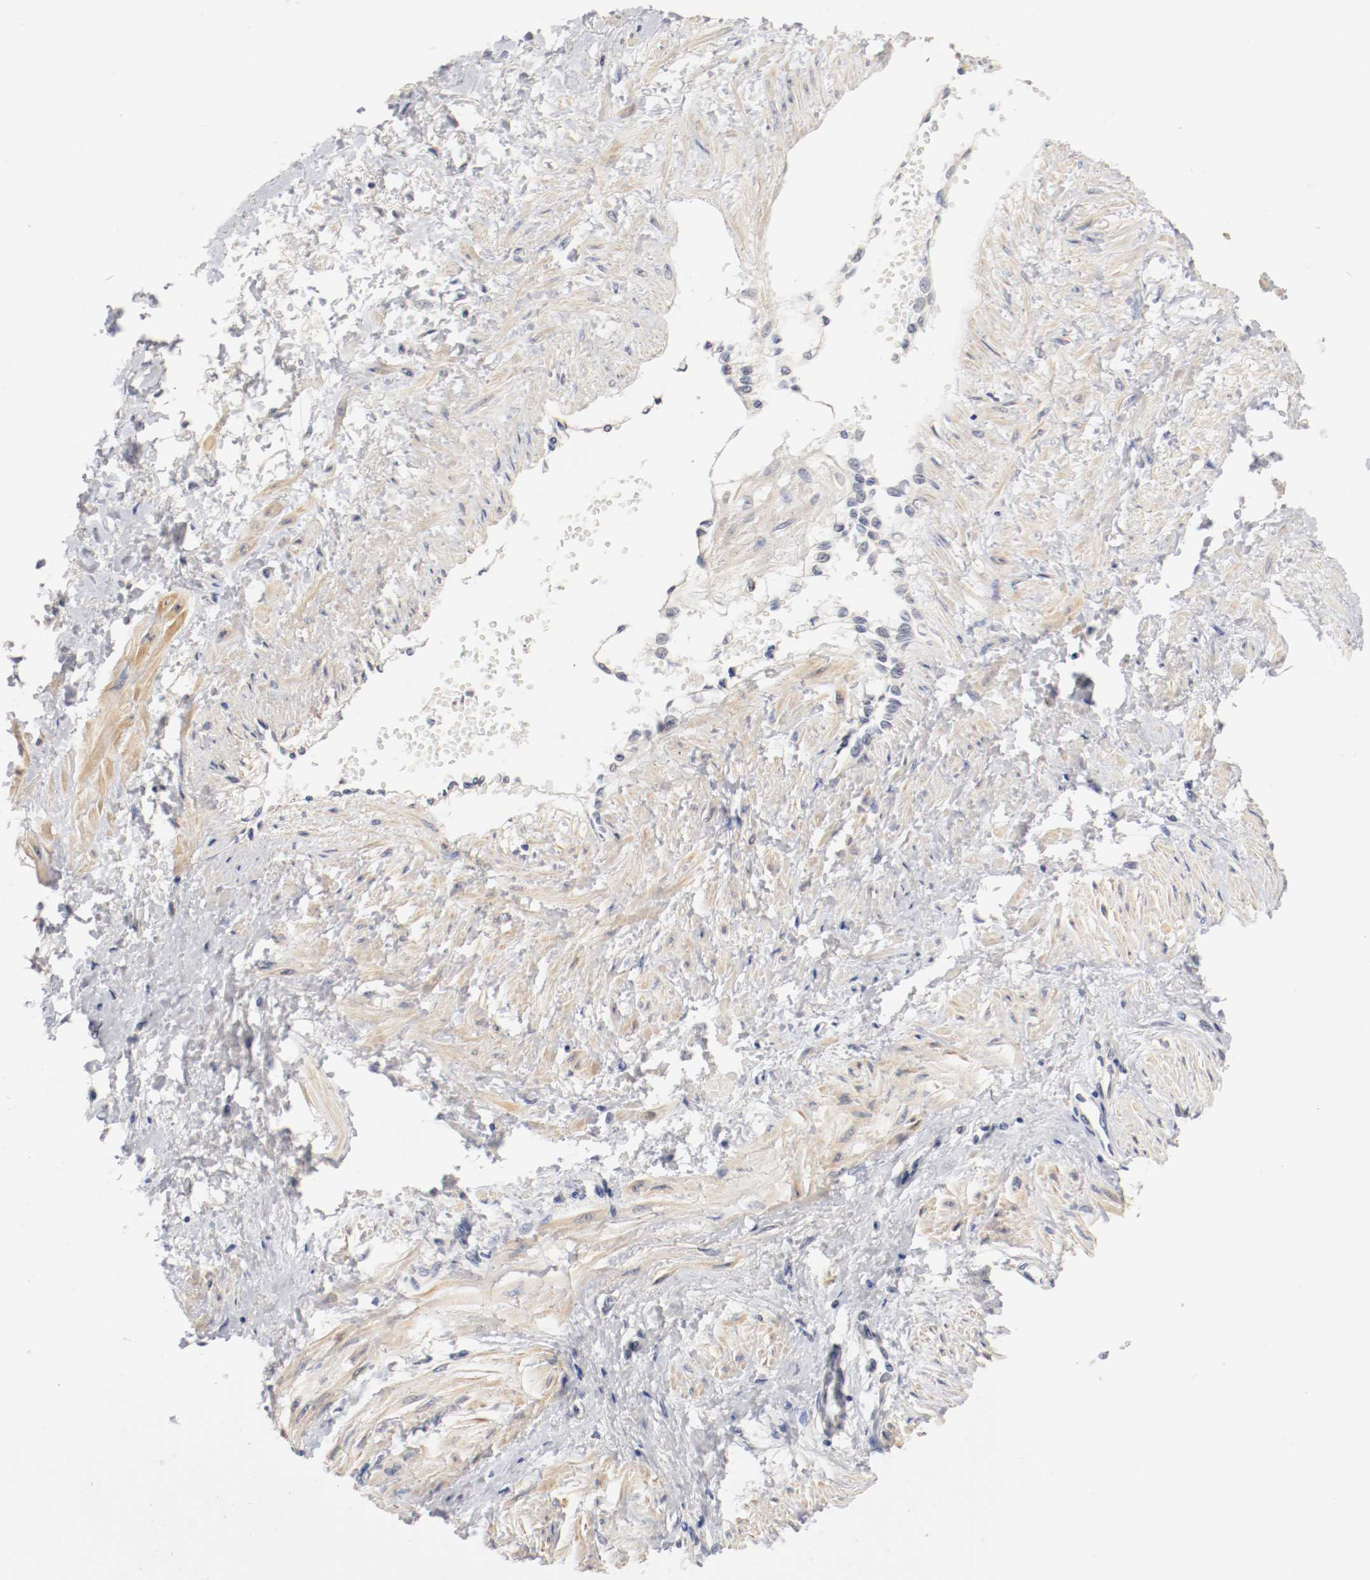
{"staining": {"intensity": "weak", "quantity": ">75%", "location": "cytoplasmic/membranous"}, "tissue": "smooth muscle", "cell_type": "Smooth muscle cells", "image_type": "normal", "snomed": [{"axis": "morphology", "description": "Normal tissue, NOS"}, {"axis": "topography", "description": "Smooth muscle"}, {"axis": "topography", "description": "Uterus"}], "caption": "DAB (3,3'-diaminobenzidine) immunohistochemical staining of unremarkable human smooth muscle shows weak cytoplasmic/membranous protein staining in about >75% of smooth muscle cells. The protein of interest is stained brown, and the nuclei are stained in blue (DAB IHC with brightfield microscopy, high magnification).", "gene": "CEBPE", "patient": {"sex": "female", "age": 39}}